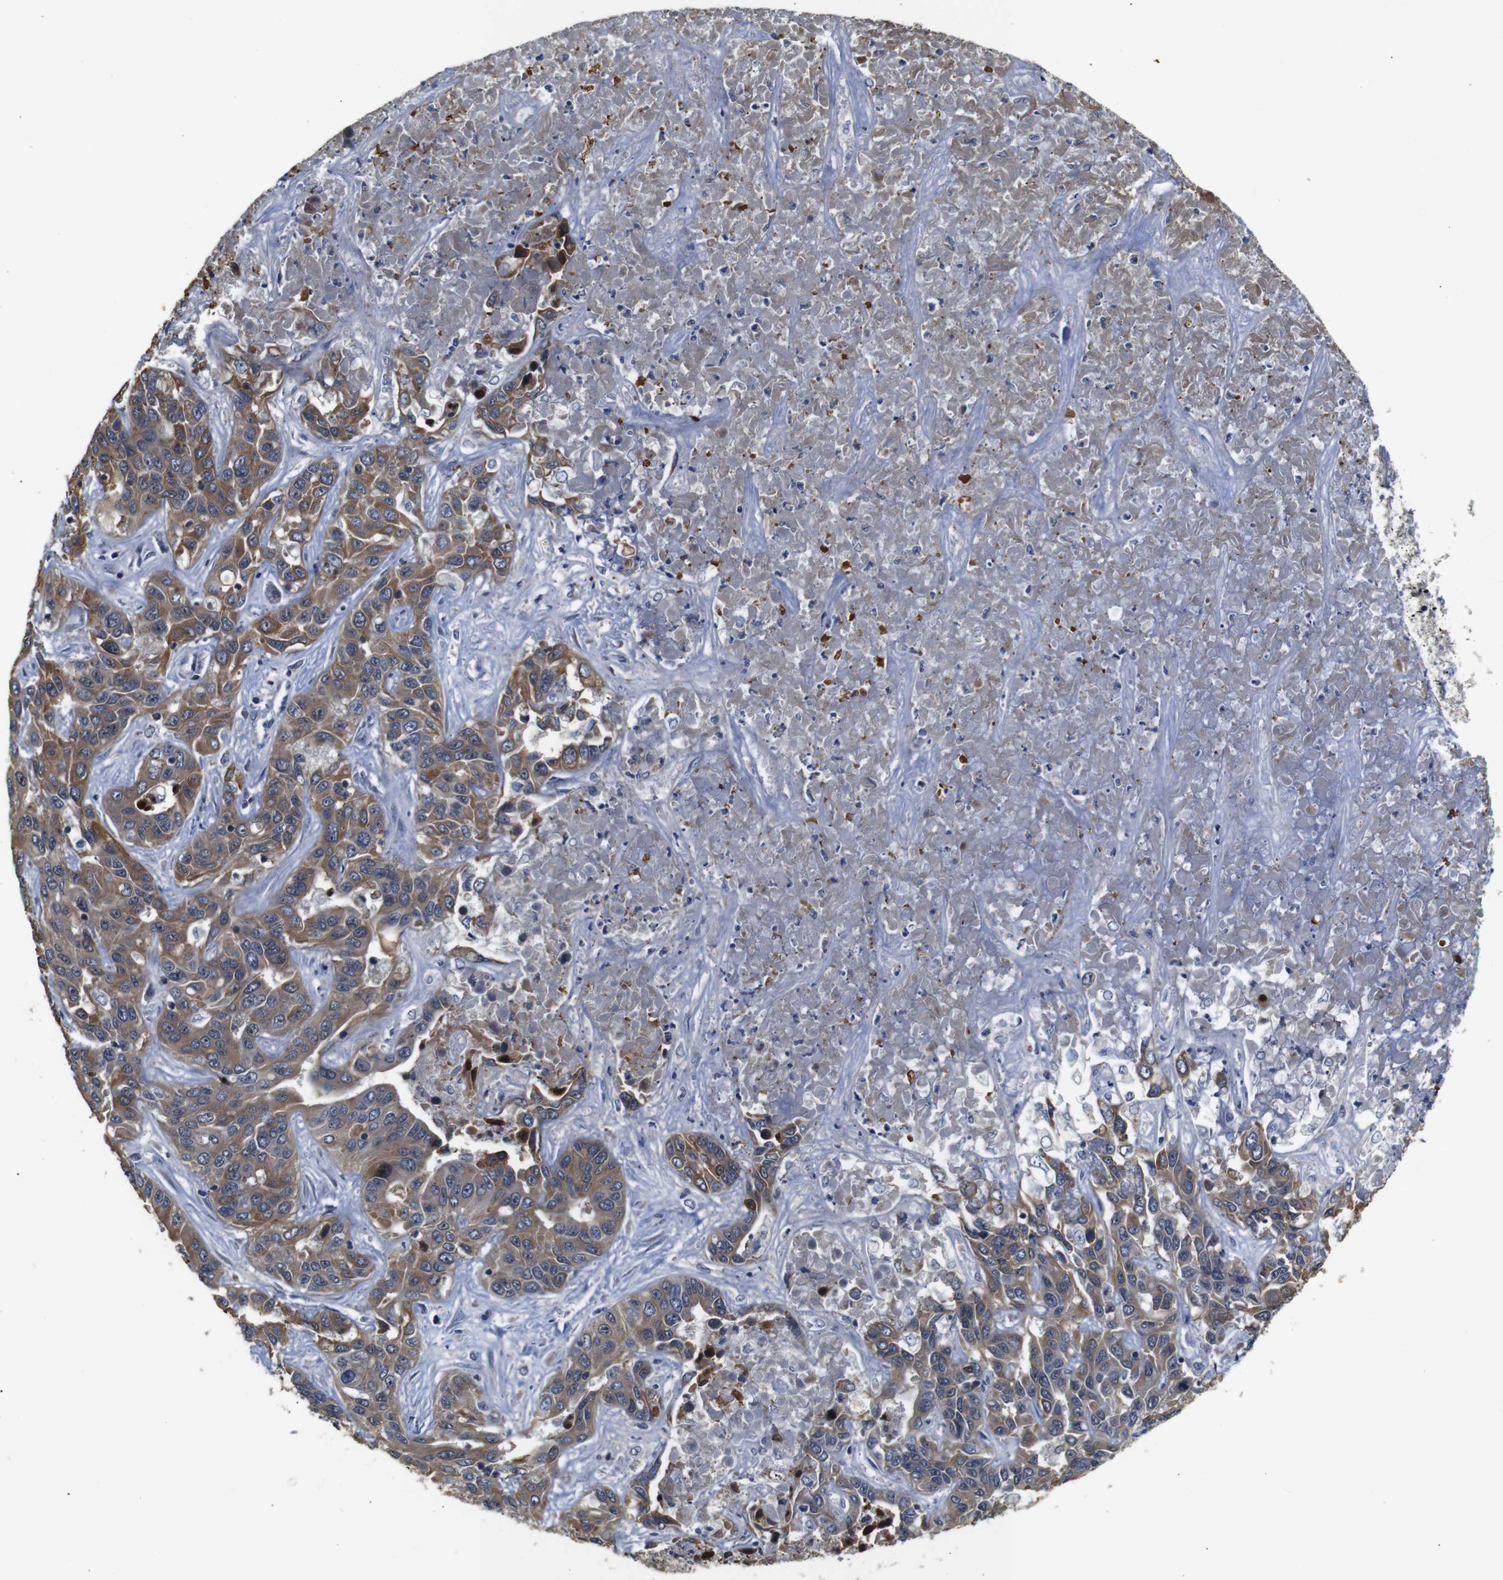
{"staining": {"intensity": "moderate", "quantity": ">75%", "location": "cytoplasmic/membranous"}, "tissue": "liver cancer", "cell_type": "Tumor cells", "image_type": "cancer", "snomed": [{"axis": "morphology", "description": "Cholangiocarcinoma"}, {"axis": "topography", "description": "Liver"}], "caption": "Protein expression by immunohistochemistry (IHC) demonstrates moderate cytoplasmic/membranous expression in about >75% of tumor cells in cholangiocarcinoma (liver).", "gene": "BRWD3", "patient": {"sex": "female", "age": 52}}